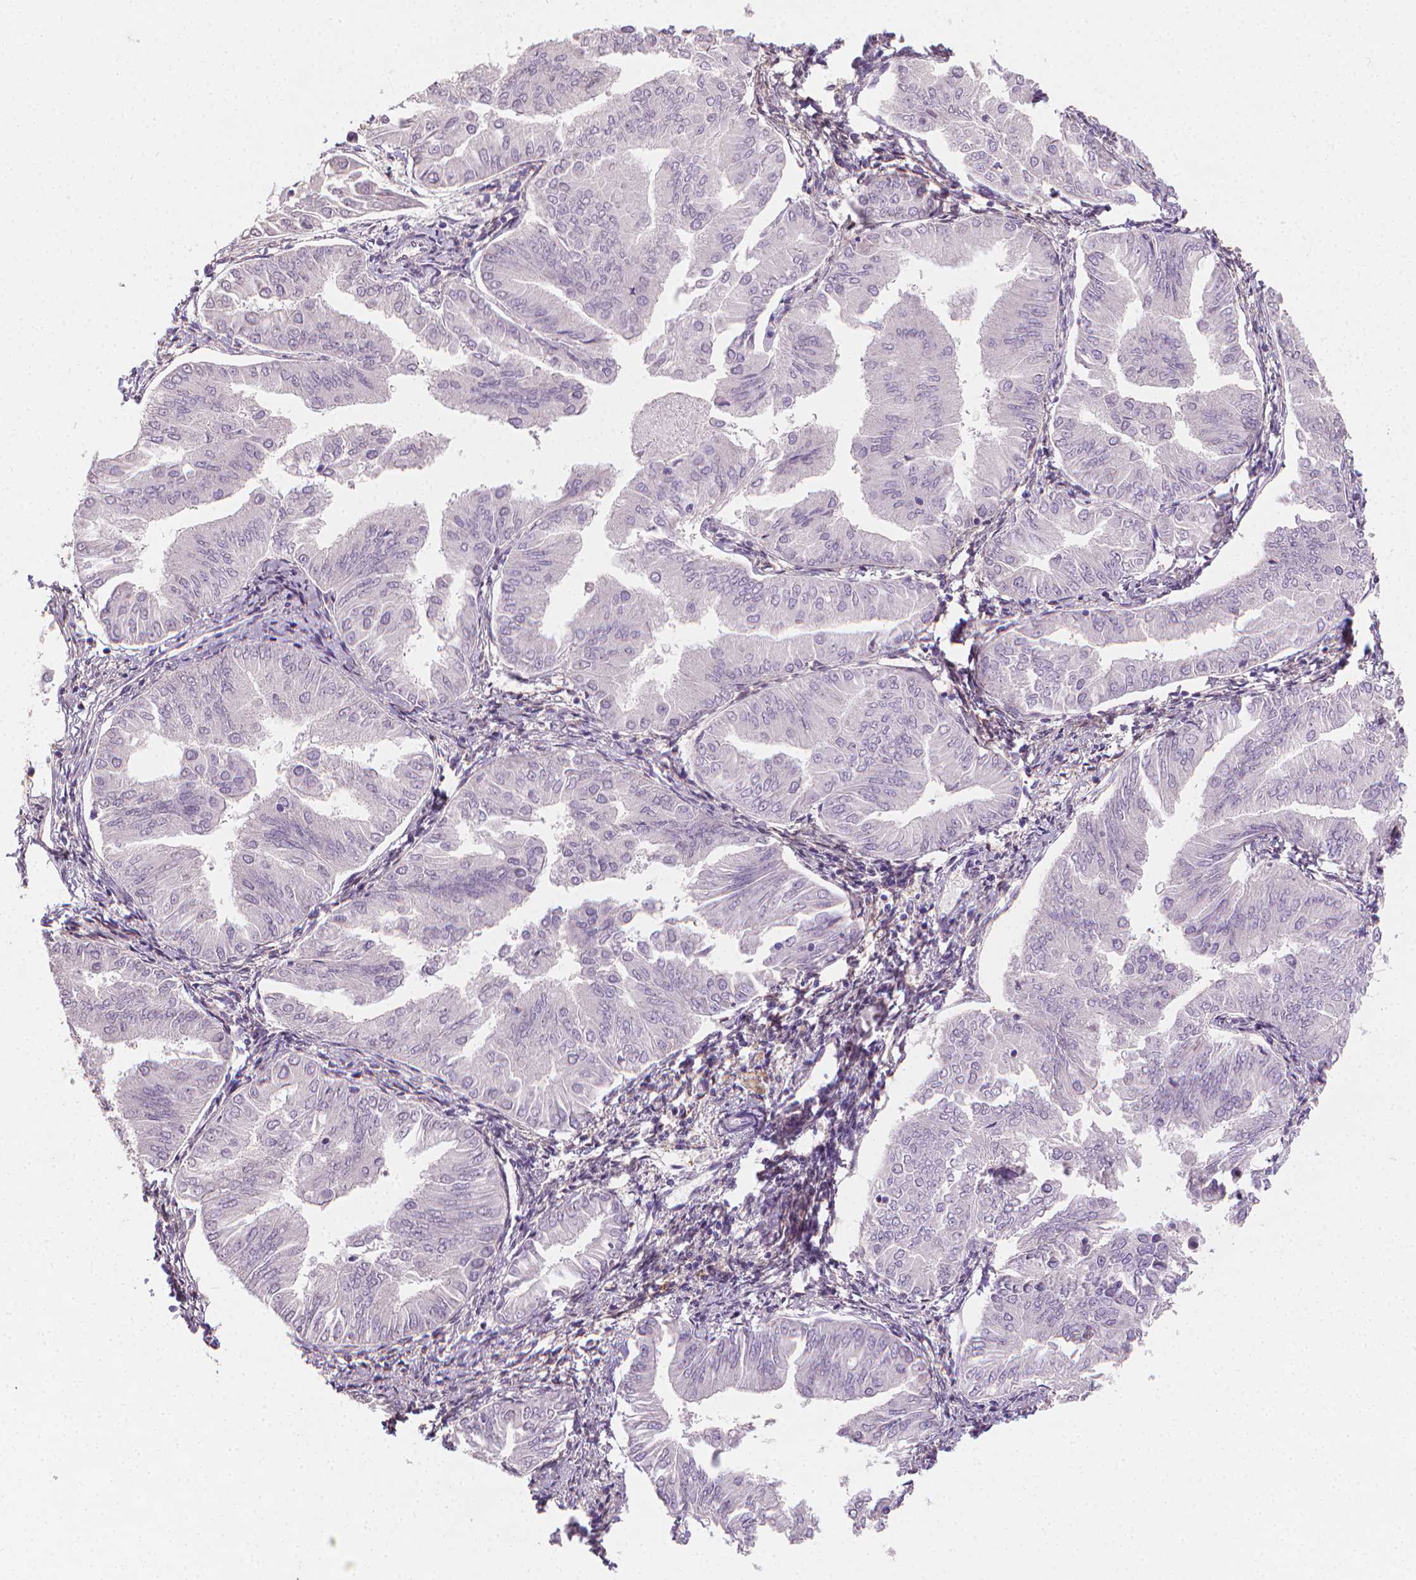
{"staining": {"intensity": "negative", "quantity": "none", "location": "none"}, "tissue": "endometrial cancer", "cell_type": "Tumor cells", "image_type": "cancer", "snomed": [{"axis": "morphology", "description": "Adenocarcinoma, NOS"}, {"axis": "topography", "description": "Endometrium"}], "caption": "Immunohistochemical staining of human adenocarcinoma (endometrial) demonstrates no significant staining in tumor cells.", "gene": "TNFAIP2", "patient": {"sex": "female", "age": 53}}